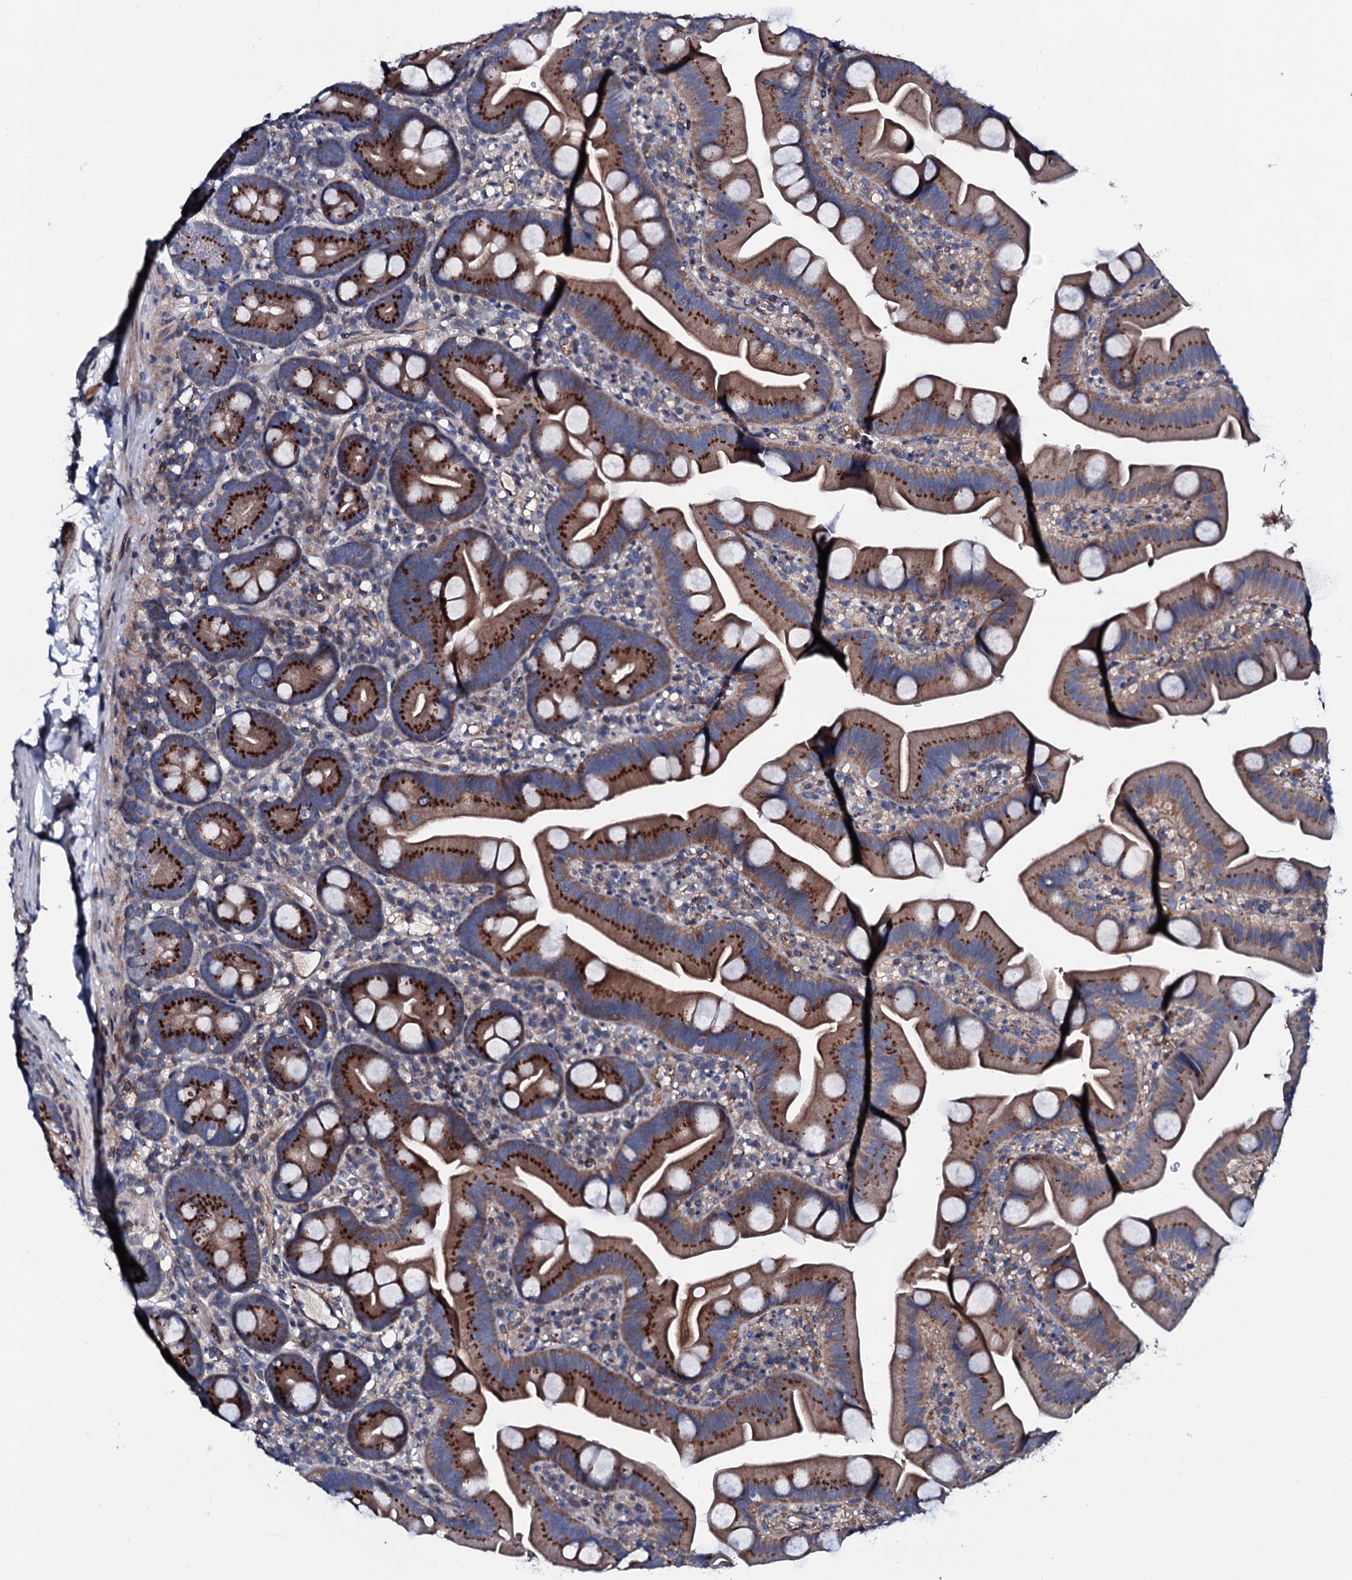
{"staining": {"intensity": "strong", "quantity": "25%-75%", "location": "cytoplasmic/membranous"}, "tissue": "small intestine", "cell_type": "Glandular cells", "image_type": "normal", "snomed": [{"axis": "morphology", "description": "Normal tissue, NOS"}, {"axis": "topography", "description": "Small intestine"}], "caption": "This image demonstrates immunohistochemistry (IHC) staining of normal human small intestine, with high strong cytoplasmic/membranous staining in about 25%-75% of glandular cells.", "gene": "PLET1", "patient": {"sex": "female", "age": 68}}